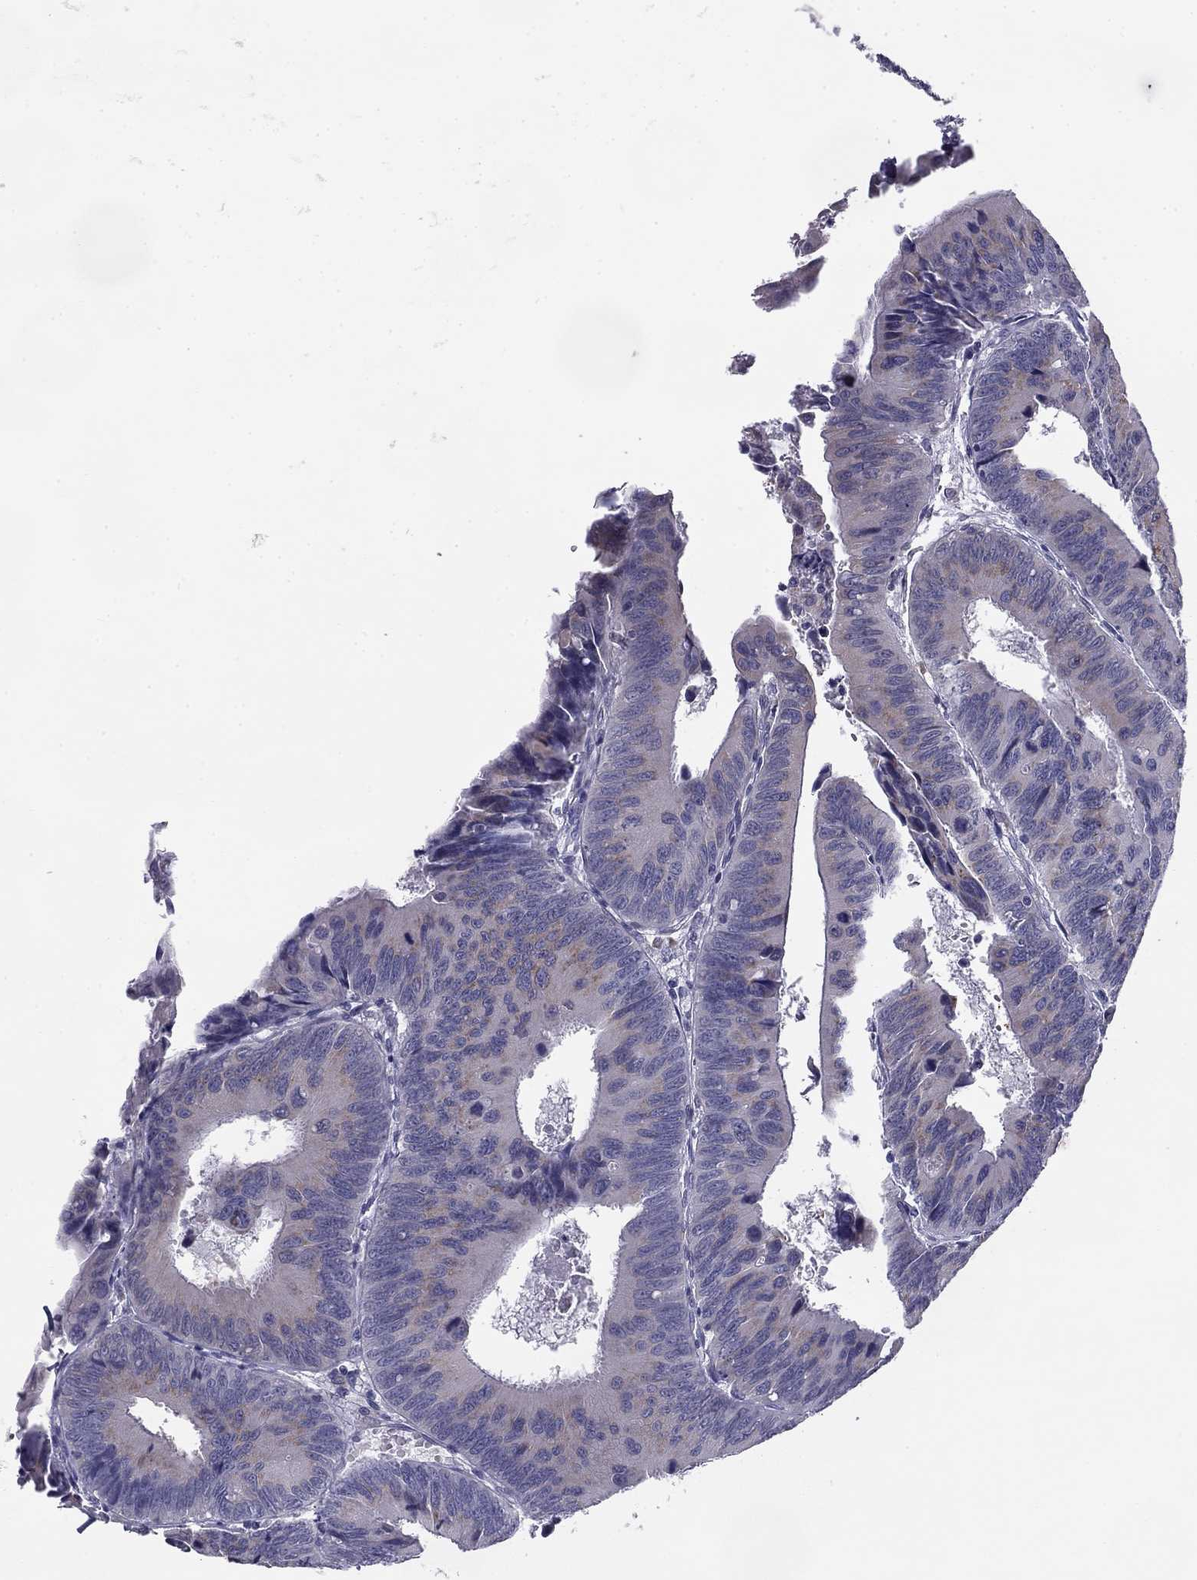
{"staining": {"intensity": "weak", "quantity": "<25%", "location": "cytoplasmic/membranous"}, "tissue": "colorectal cancer", "cell_type": "Tumor cells", "image_type": "cancer", "snomed": [{"axis": "morphology", "description": "Adenocarcinoma, NOS"}, {"axis": "topography", "description": "Rectum"}], "caption": "Tumor cells are negative for protein expression in human adenocarcinoma (colorectal). Brightfield microscopy of immunohistochemistry (IHC) stained with DAB (3,3'-diaminobenzidine) (brown) and hematoxylin (blue), captured at high magnification.", "gene": "TMED3", "patient": {"sex": "male", "age": 67}}